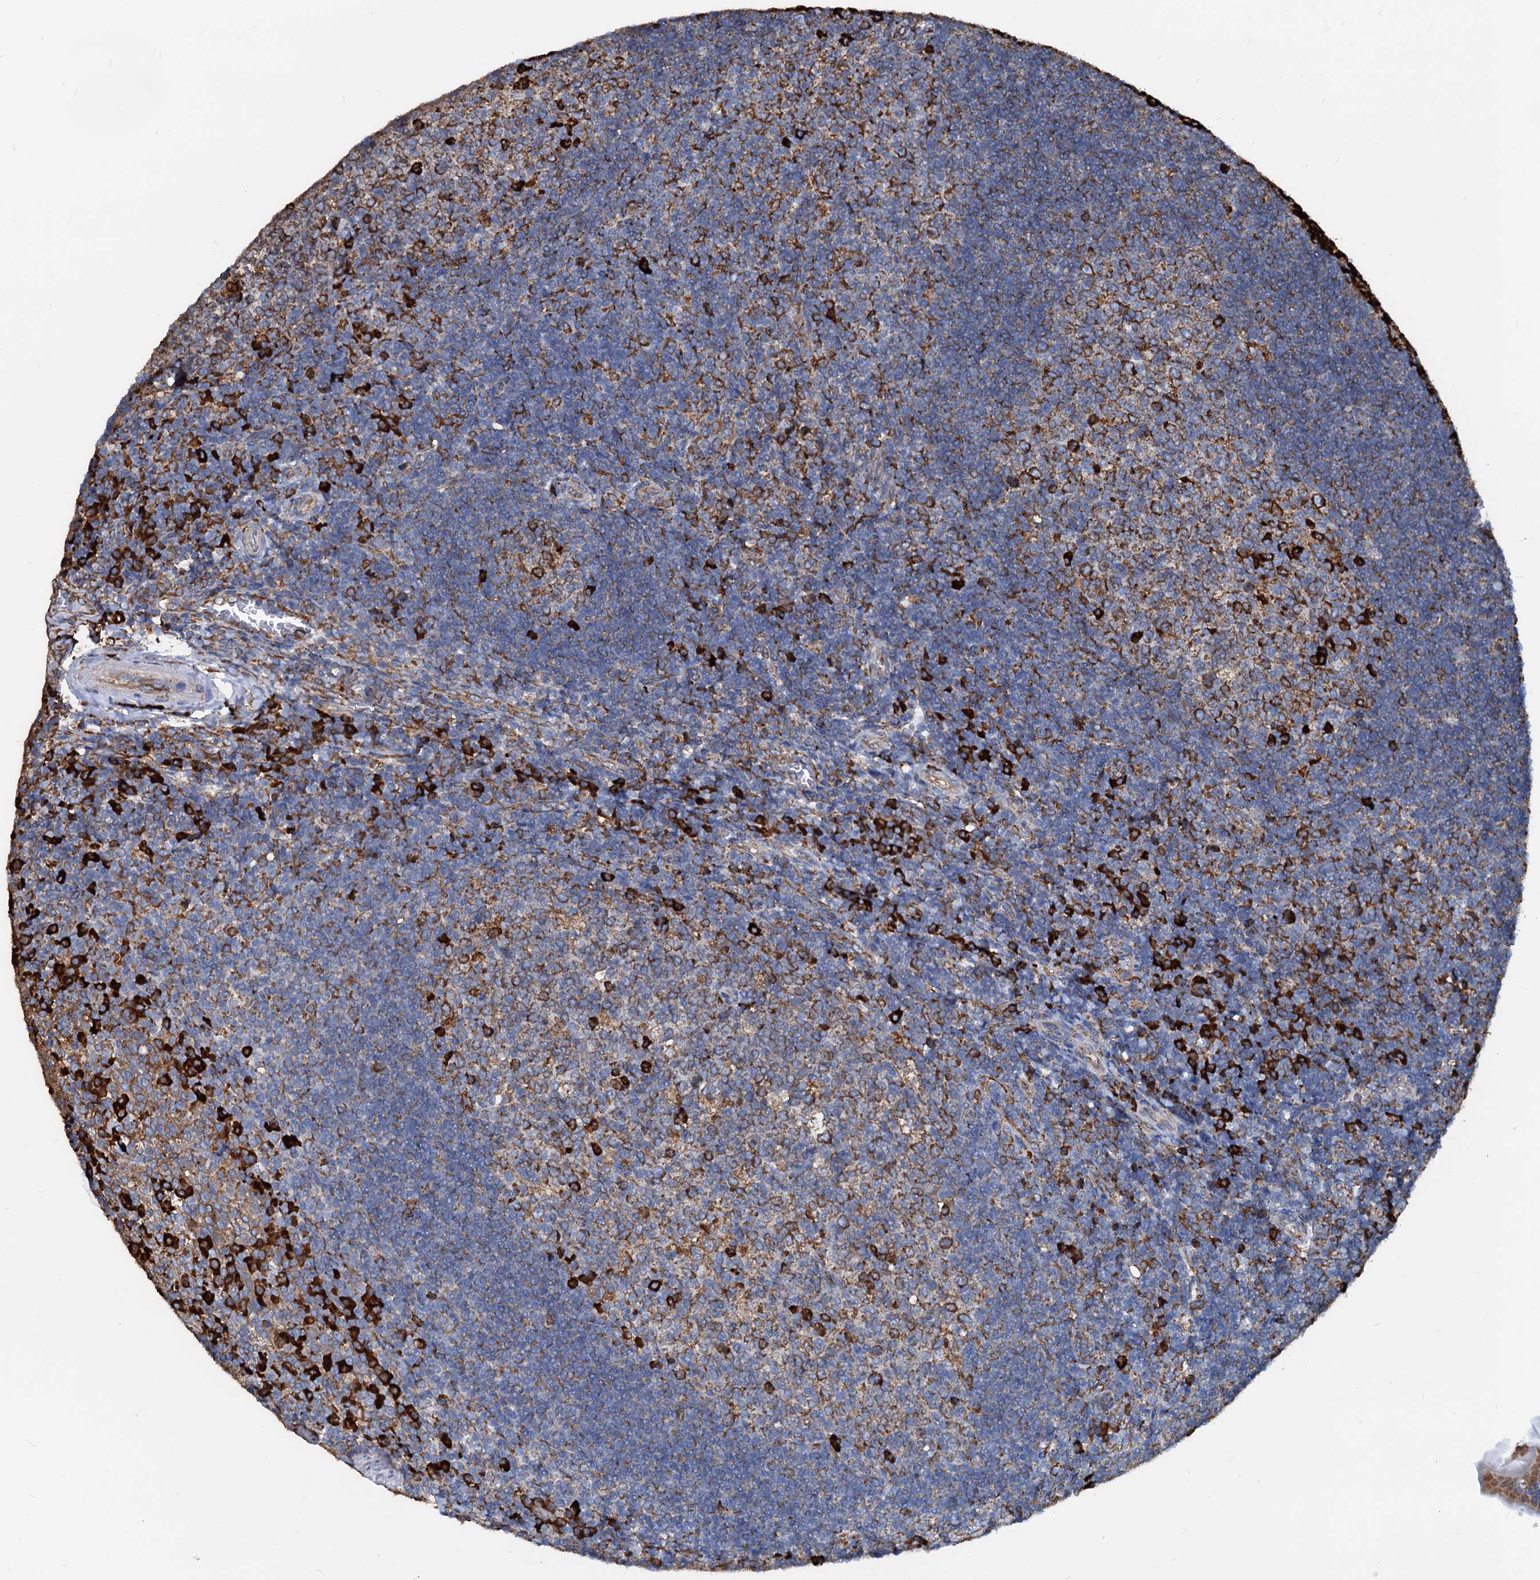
{"staining": {"intensity": "moderate", "quantity": "25%-75%", "location": "cytoplasmic/membranous"}, "tissue": "tonsil", "cell_type": "Germinal center cells", "image_type": "normal", "snomed": [{"axis": "morphology", "description": "Normal tissue, NOS"}, {"axis": "topography", "description": "Tonsil"}], "caption": "Immunohistochemical staining of normal tonsil displays medium levels of moderate cytoplasmic/membranous expression in about 25%-75% of germinal center cells.", "gene": "HSPA5", "patient": {"sex": "female", "age": 10}}